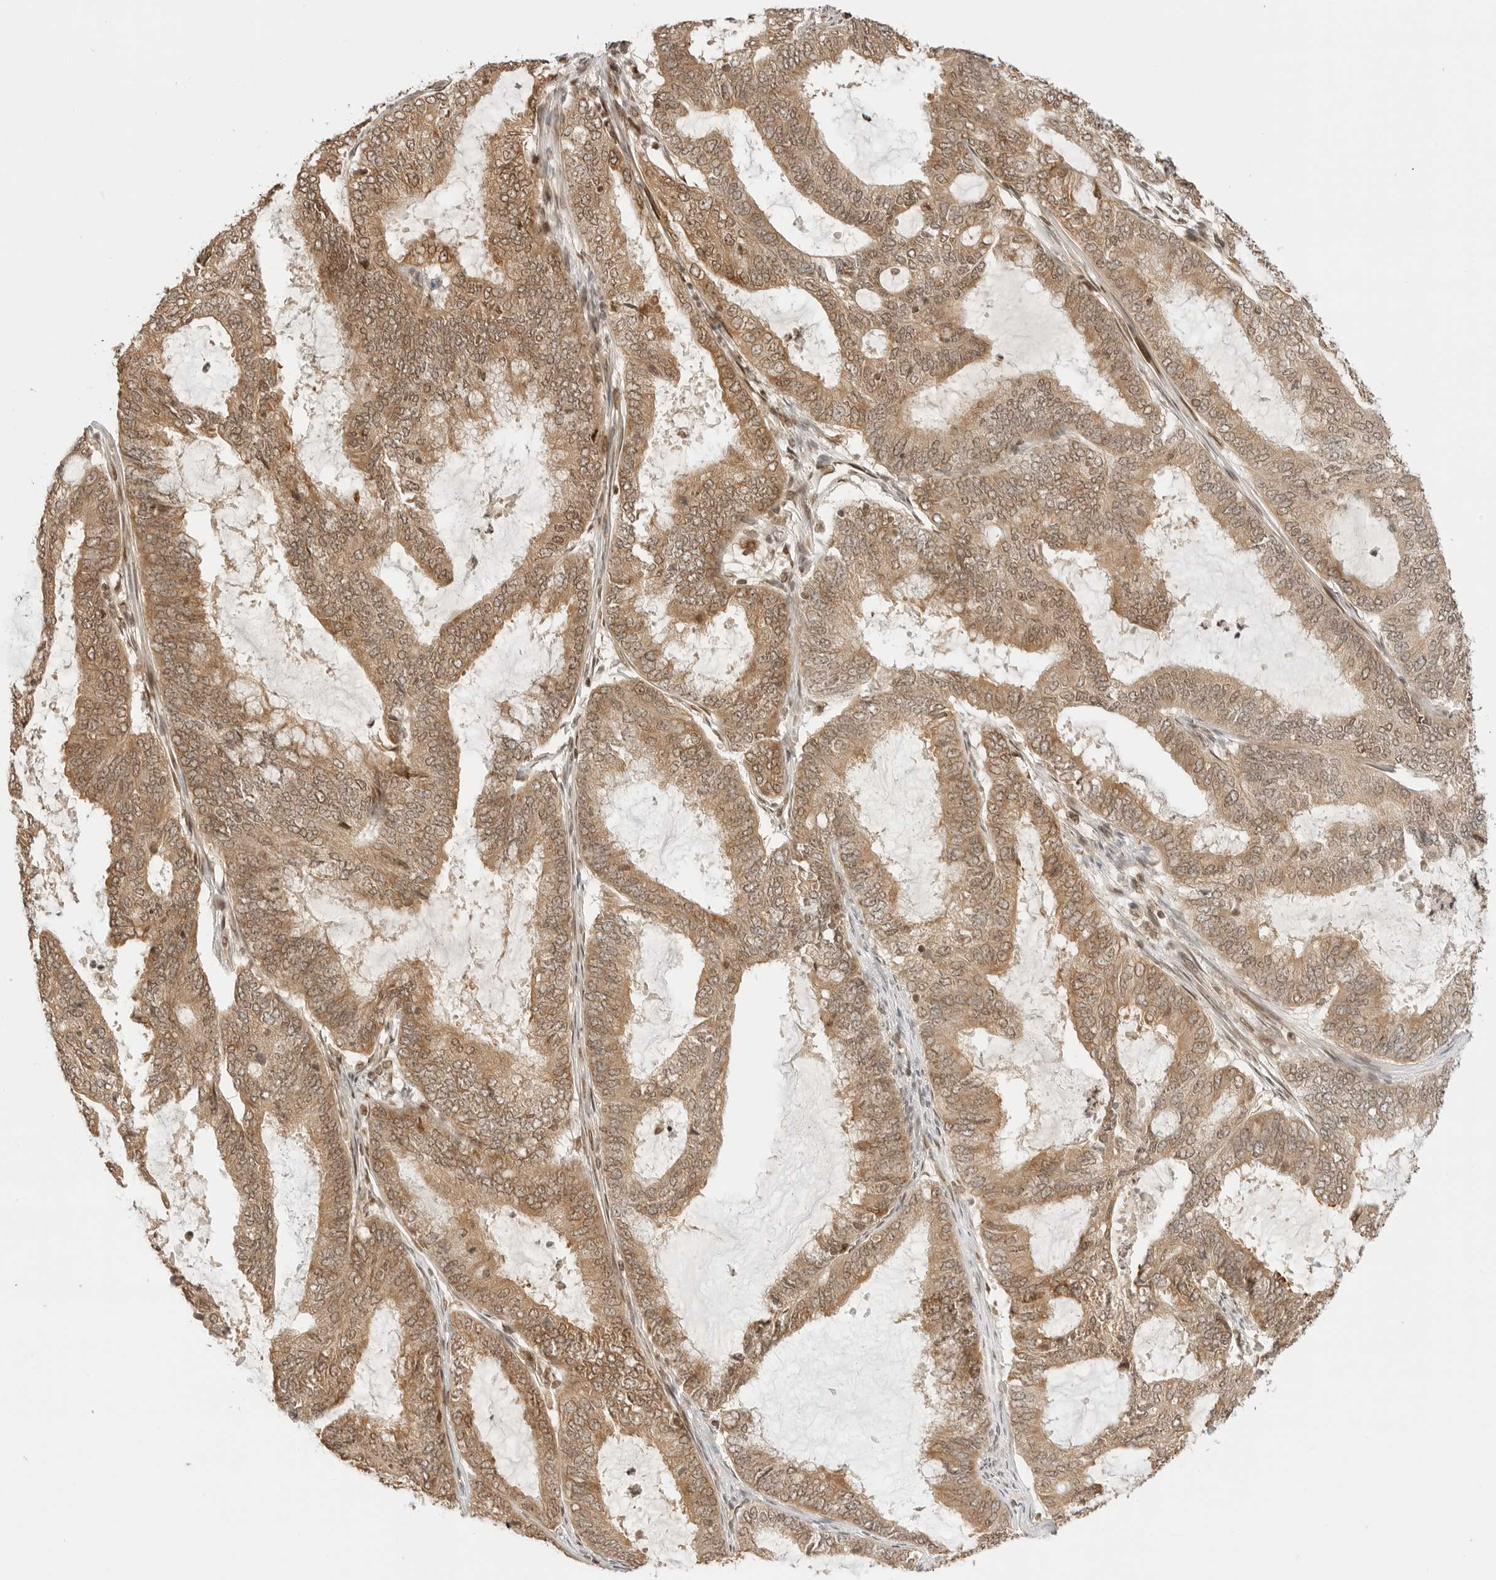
{"staining": {"intensity": "moderate", "quantity": ">75%", "location": "cytoplasmic/membranous,nuclear"}, "tissue": "endometrial cancer", "cell_type": "Tumor cells", "image_type": "cancer", "snomed": [{"axis": "morphology", "description": "Adenocarcinoma, NOS"}, {"axis": "topography", "description": "Endometrium"}], "caption": "A medium amount of moderate cytoplasmic/membranous and nuclear expression is seen in about >75% of tumor cells in endometrial adenocarcinoma tissue. (DAB IHC with brightfield microscopy, high magnification).", "gene": "POLH", "patient": {"sex": "female", "age": 51}}